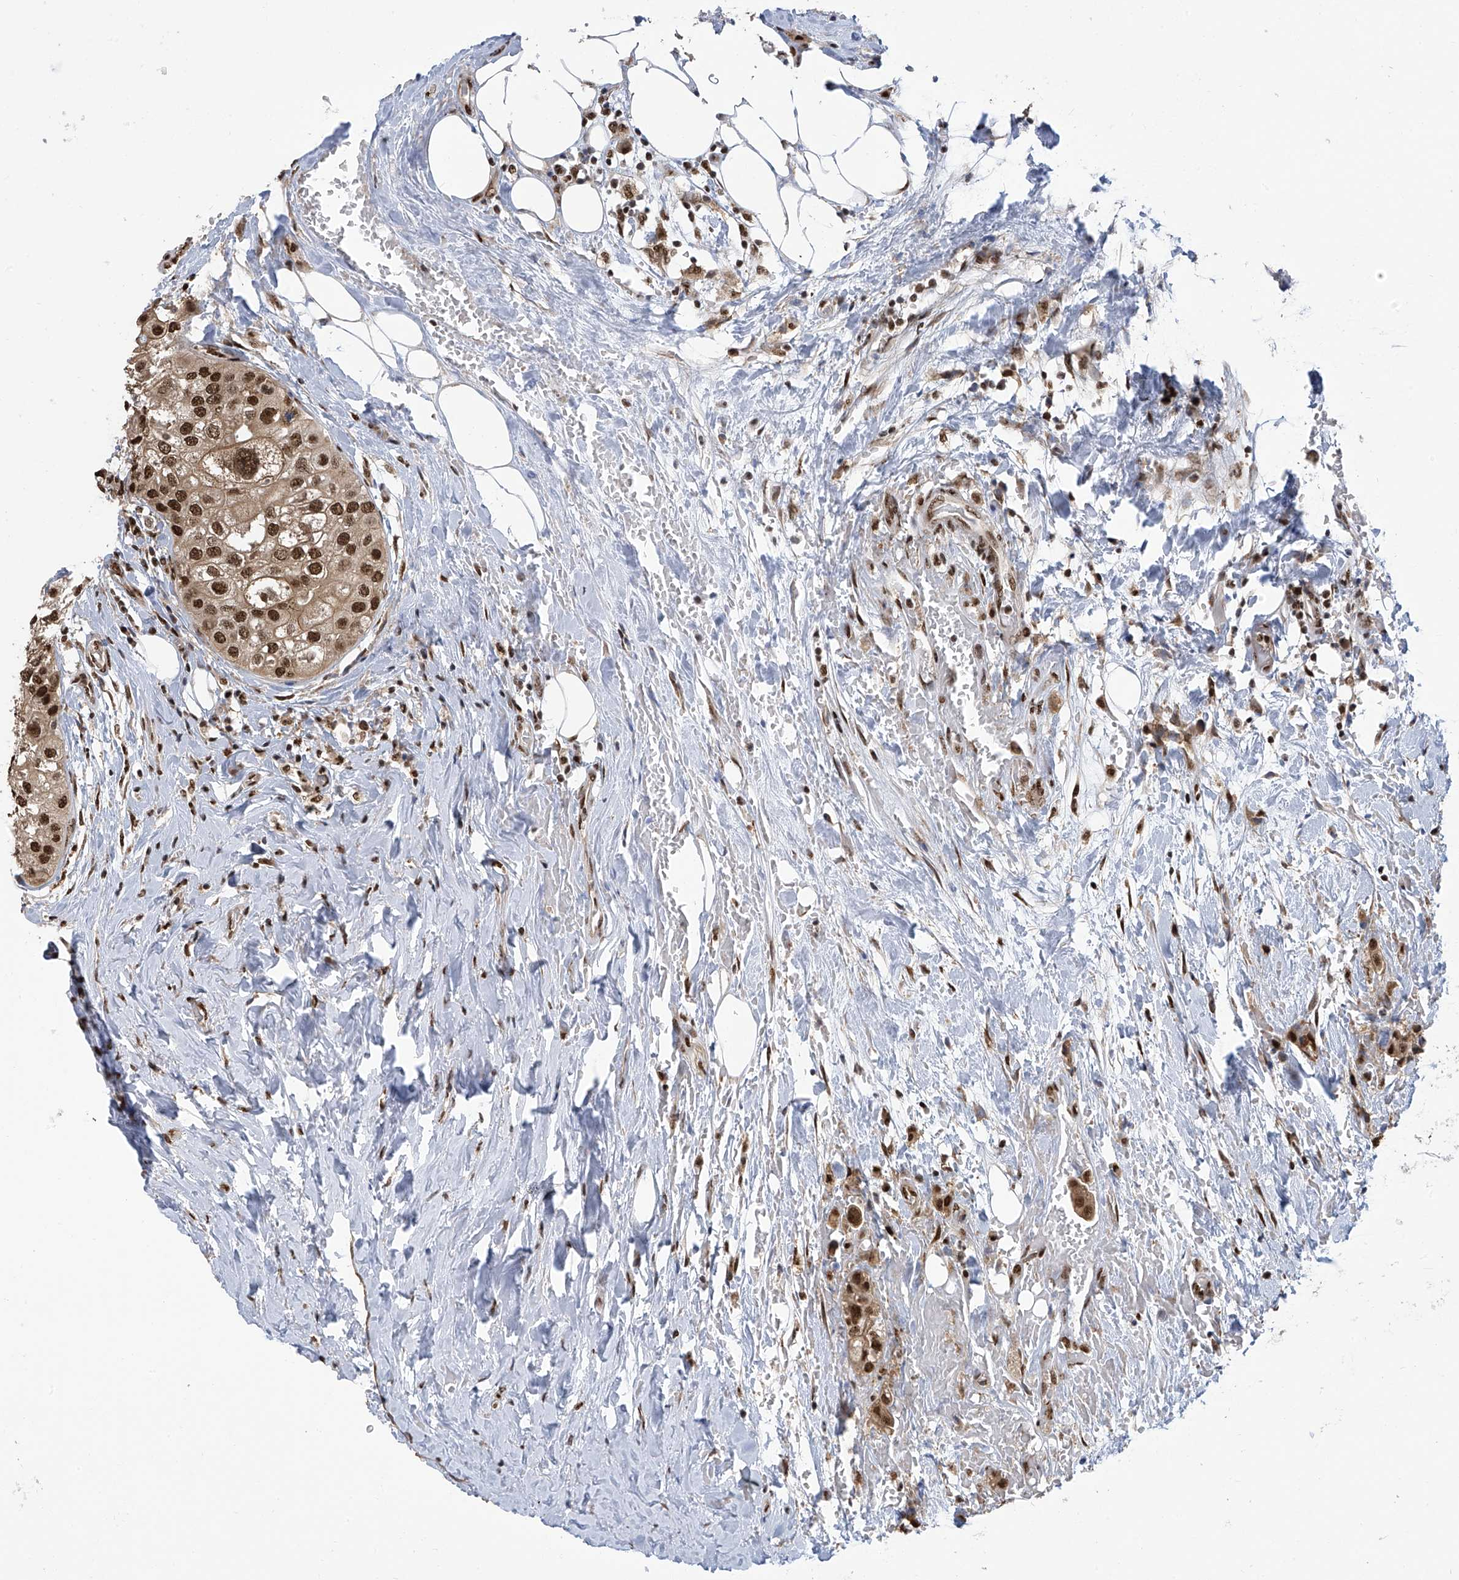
{"staining": {"intensity": "strong", "quantity": ">75%", "location": "nuclear"}, "tissue": "urothelial cancer", "cell_type": "Tumor cells", "image_type": "cancer", "snomed": [{"axis": "morphology", "description": "Urothelial carcinoma, High grade"}, {"axis": "topography", "description": "Urinary bladder"}], "caption": "A high amount of strong nuclear positivity is appreciated in about >75% of tumor cells in high-grade urothelial carcinoma tissue.", "gene": "APLF", "patient": {"sex": "male", "age": 64}}